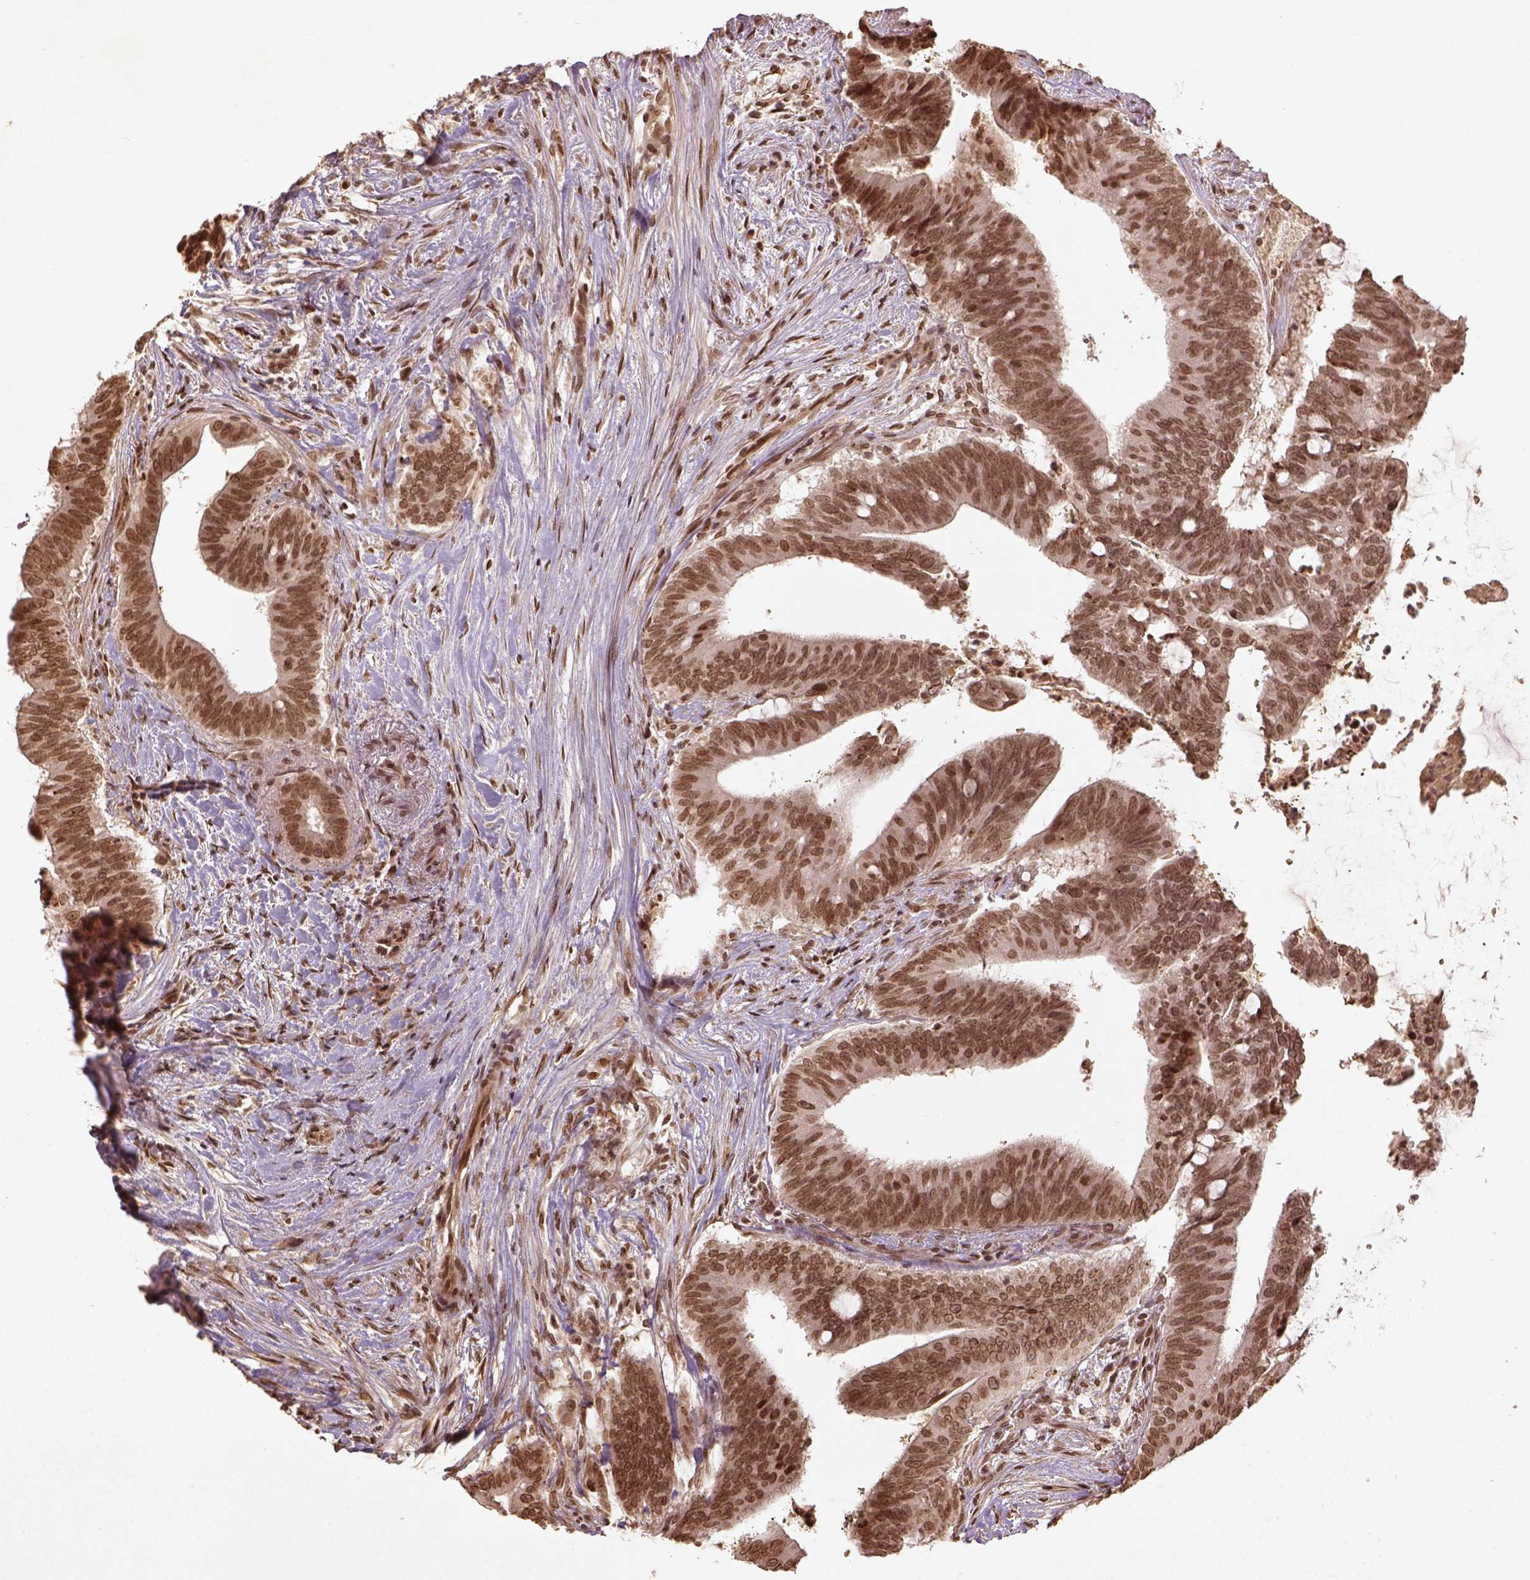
{"staining": {"intensity": "moderate", "quantity": ">75%", "location": "nuclear"}, "tissue": "colorectal cancer", "cell_type": "Tumor cells", "image_type": "cancer", "snomed": [{"axis": "morphology", "description": "Adenocarcinoma, NOS"}, {"axis": "topography", "description": "Colon"}], "caption": "About >75% of tumor cells in colorectal cancer (adenocarcinoma) show moderate nuclear protein expression as visualized by brown immunohistochemical staining.", "gene": "BANF1", "patient": {"sex": "female", "age": 43}}